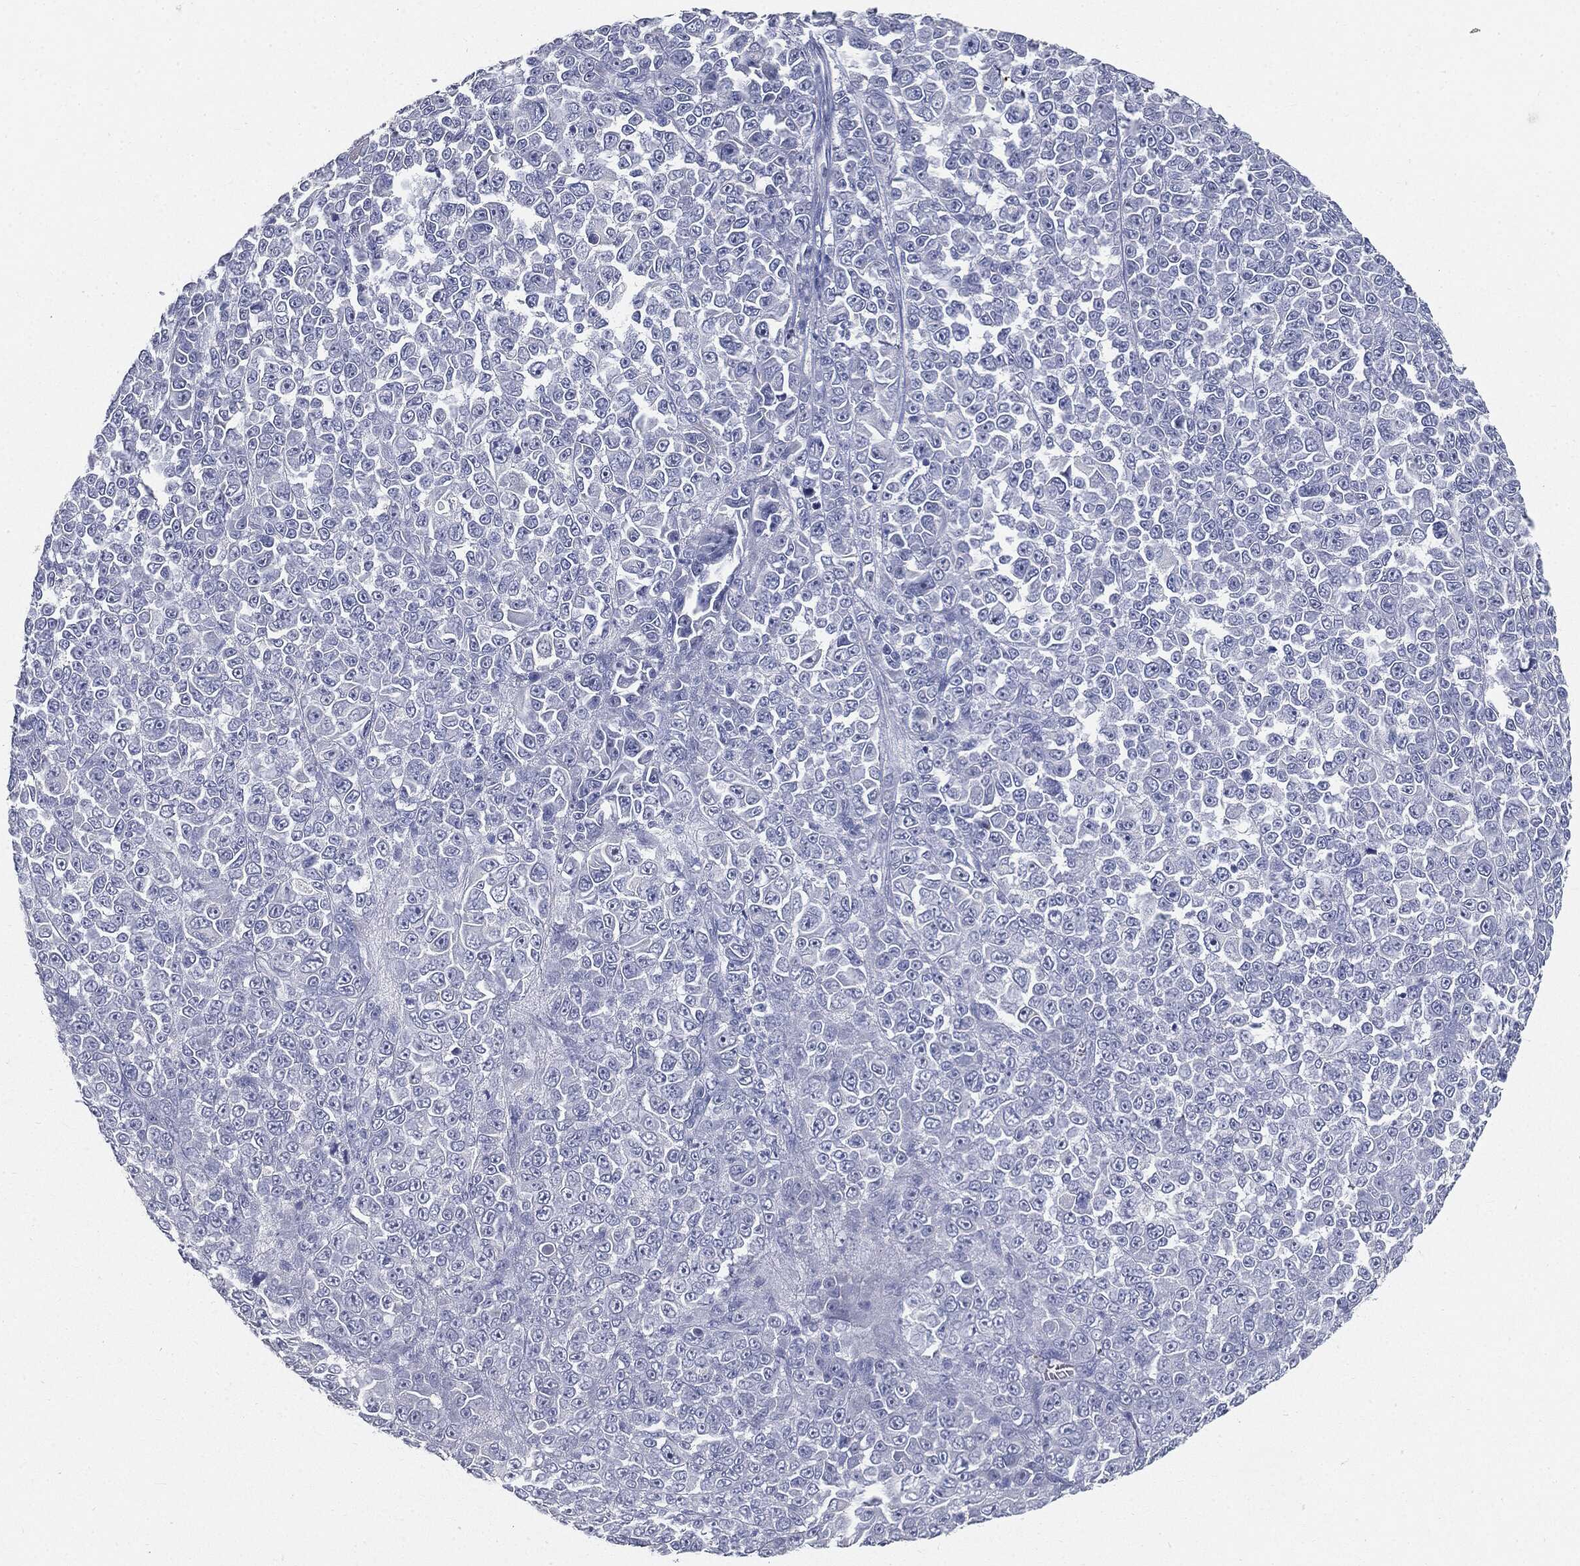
{"staining": {"intensity": "negative", "quantity": "none", "location": "none"}, "tissue": "melanoma", "cell_type": "Tumor cells", "image_type": "cancer", "snomed": [{"axis": "morphology", "description": "Malignant melanoma, NOS"}, {"axis": "topography", "description": "Skin"}], "caption": "A high-resolution histopathology image shows immunohistochemistry (IHC) staining of melanoma, which displays no significant expression in tumor cells.", "gene": "CUZD1", "patient": {"sex": "female", "age": 95}}